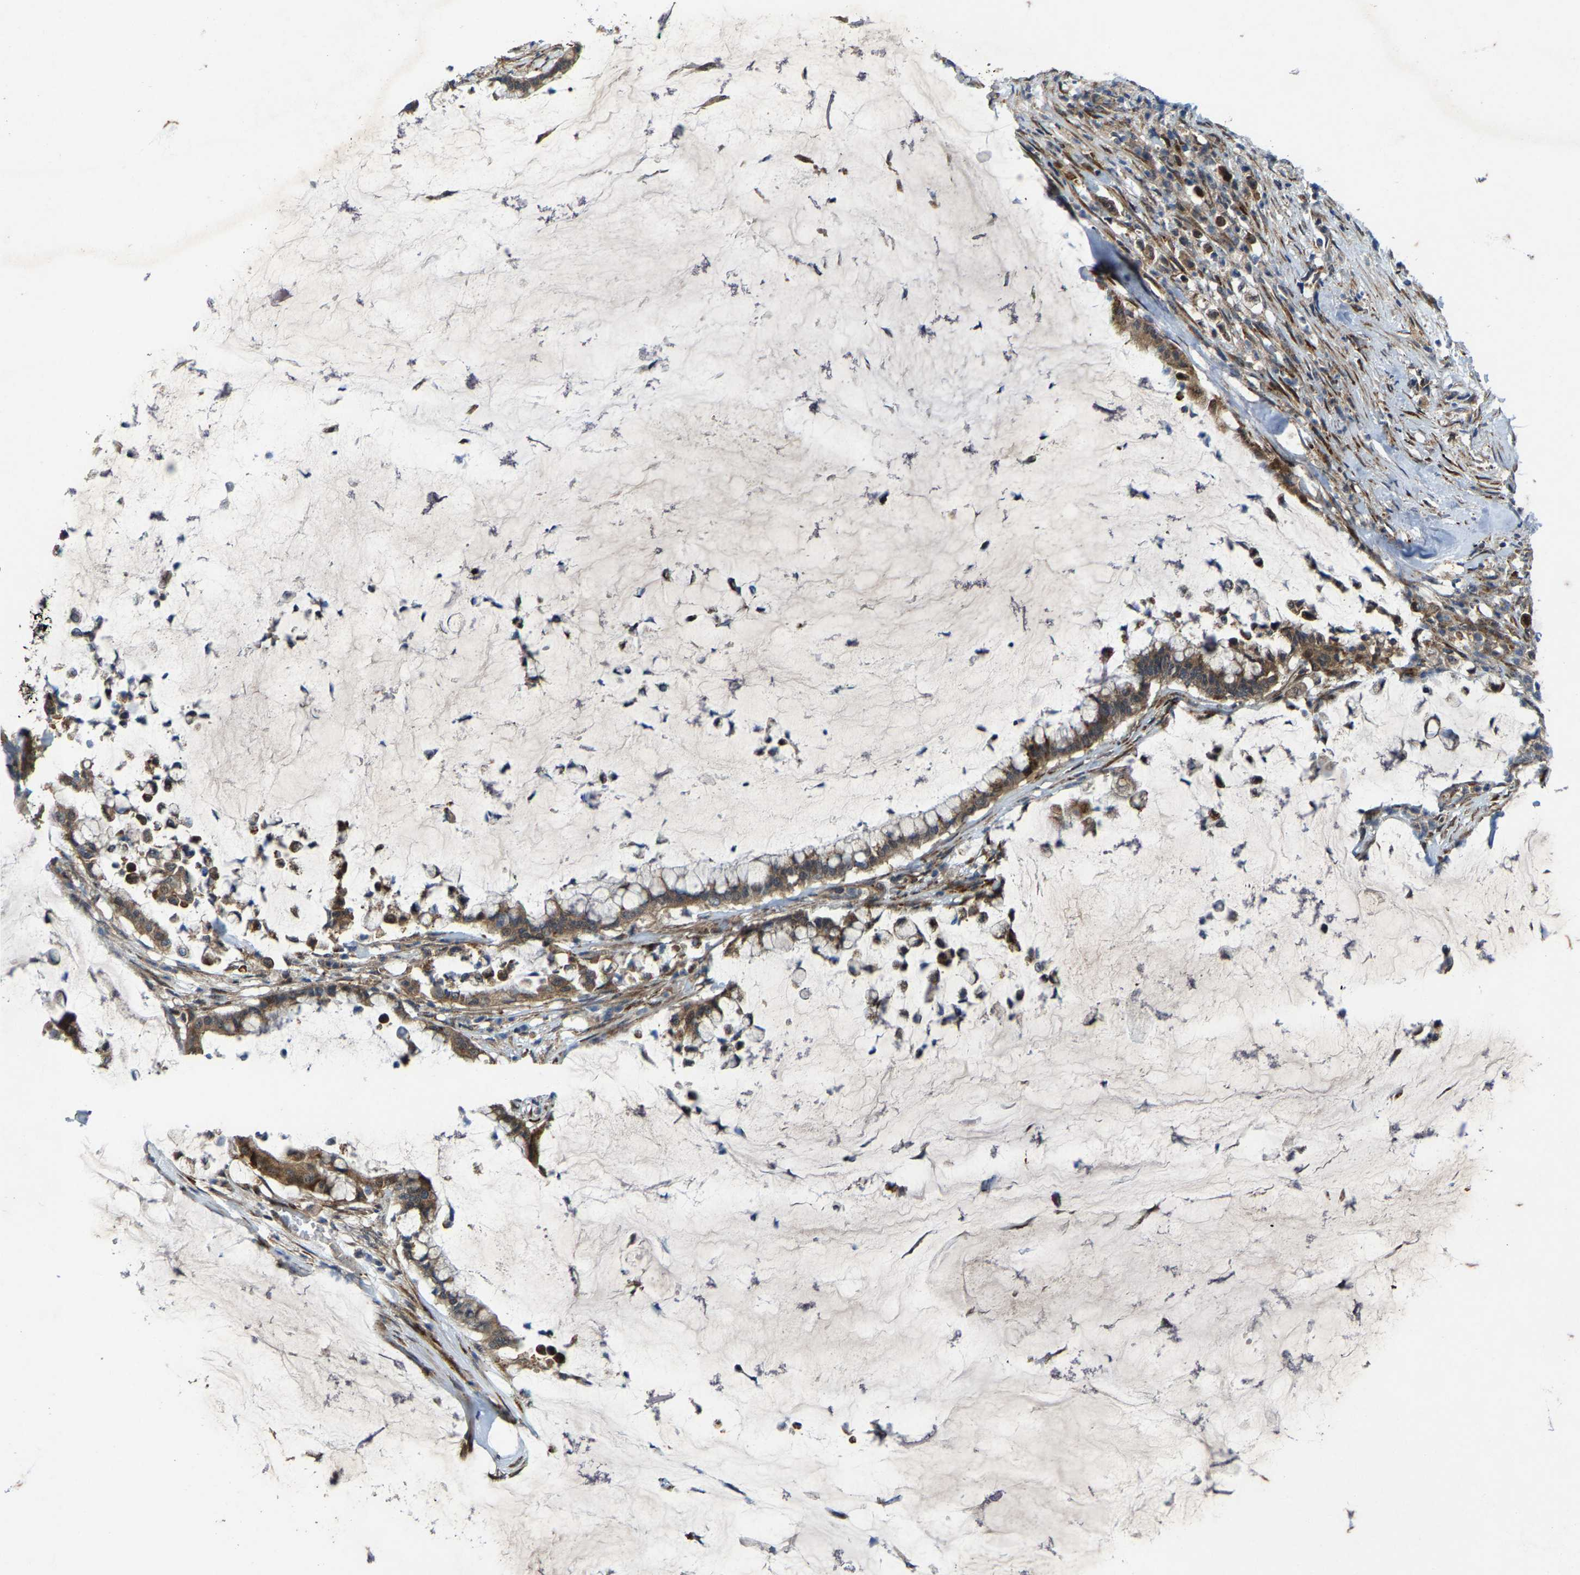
{"staining": {"intensity": "moderate", "quantity": ">75%", "location": "cytoplasmic/membranous"}, "tissue": "pancreatic cancer", "cell_type": "Tumor cells", "image_type": "cancer", "snomed": [{"axis": "morphology", "description": "Adenocarcinoma, NOS"}, {"axis": "topography", "description": "Pancreas"}], "caption": "Immunohistochemical staining of adenocarcinoma (pancreatic) demonstrates moderate cytoplasmic/membranous protein staining in approximately >75% of tumor cells.", "gene": "LRRC72", "patient": {"sex": "male", "age": 41}}